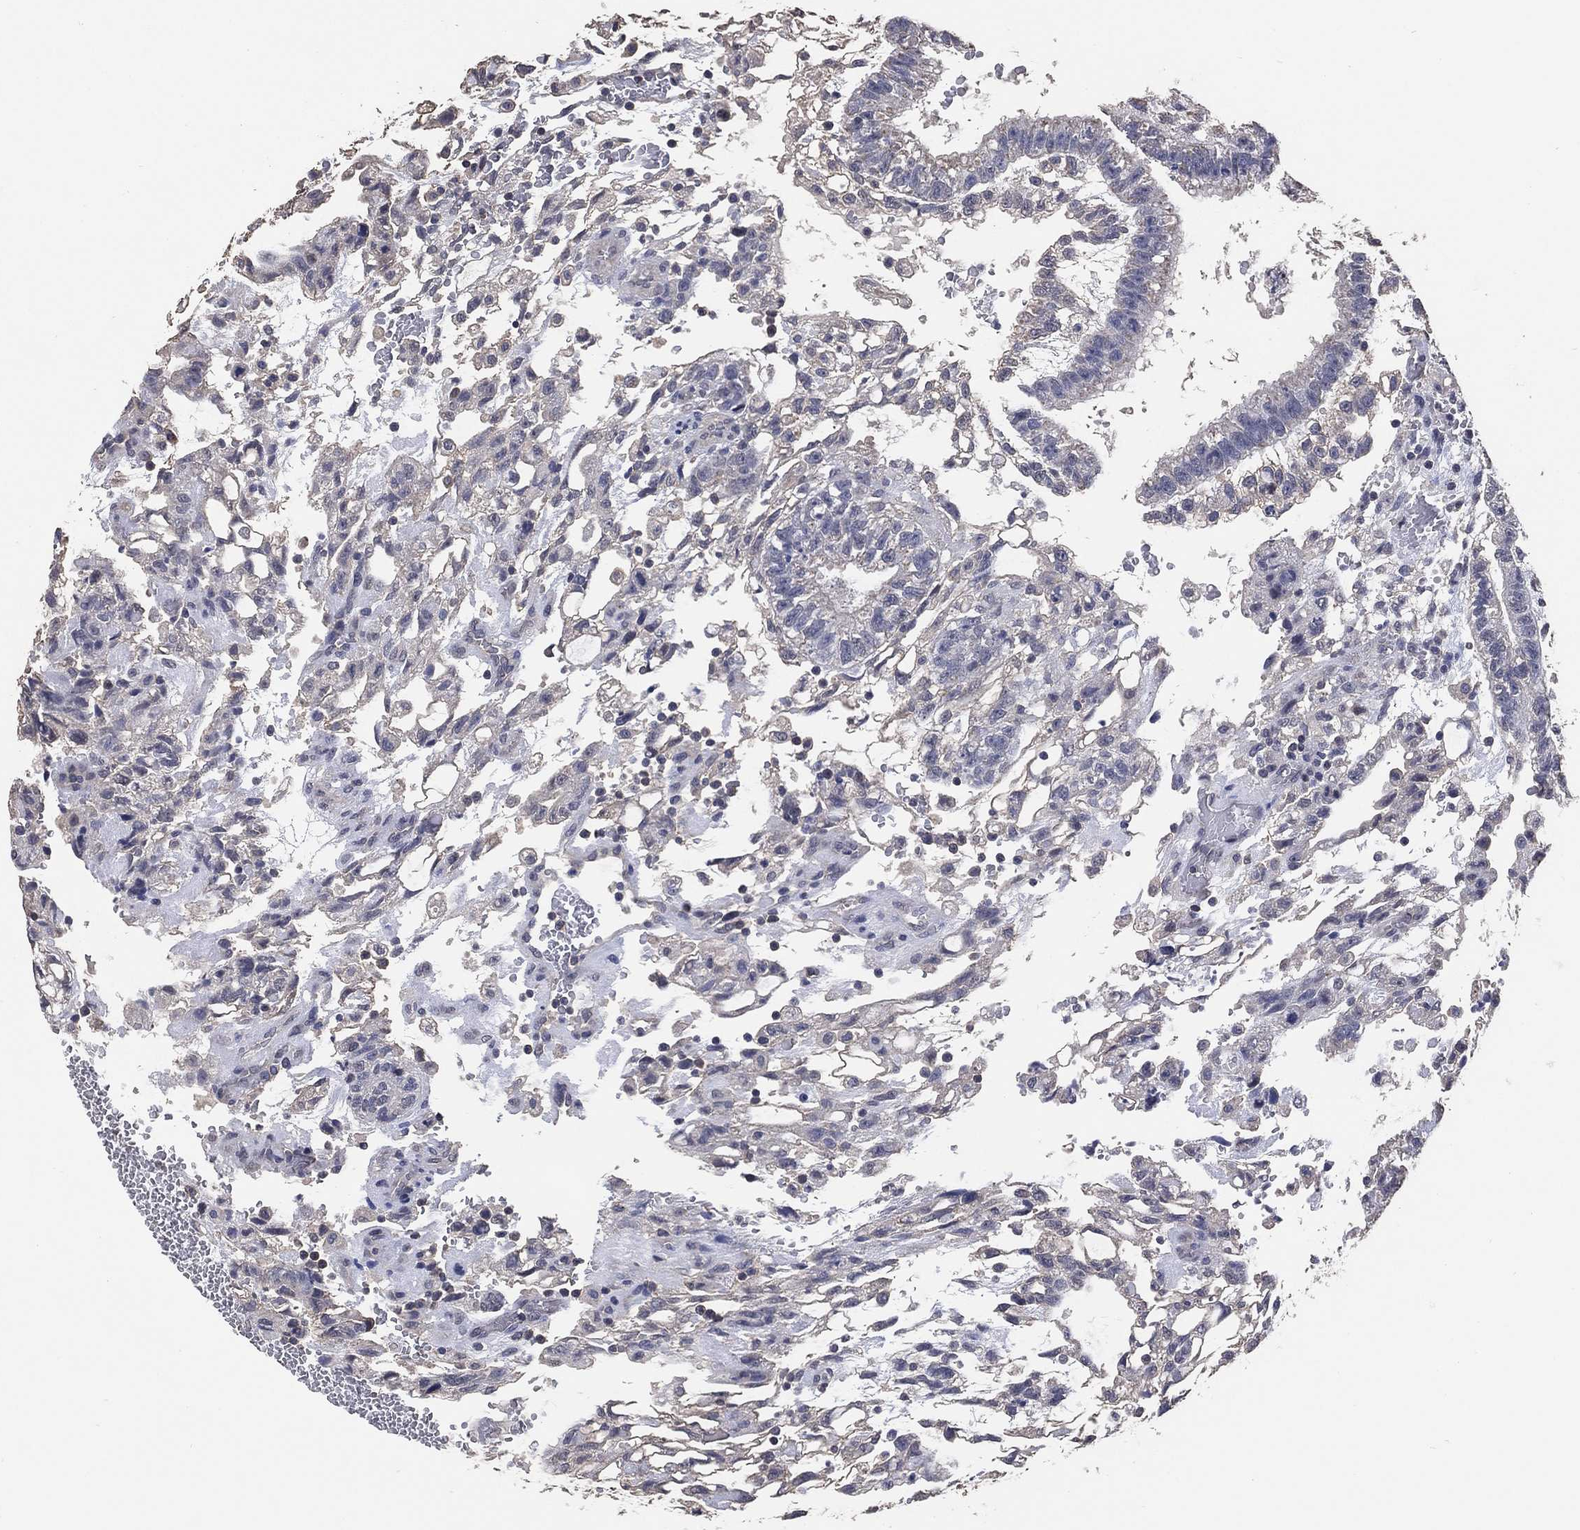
{"staining": {"intensity": "negative", "quantity": "none", "location": "none"}, "tissue": "testis cancer", "cell_type": "Tumor cells", "image_type": "cancer", "snomed": [{"axis": "morphology", "description": "Carcinoma, Embryonal, NOS"}, {"axis": "topography", "description": "Testis"}], "caption": "Human embryonal carcinoma (testis) stained for a protein using IHC demonstrates no positivity in tumor cells.", "gene": "KLK5", "patient": {"sex": "male", "age": 32}}